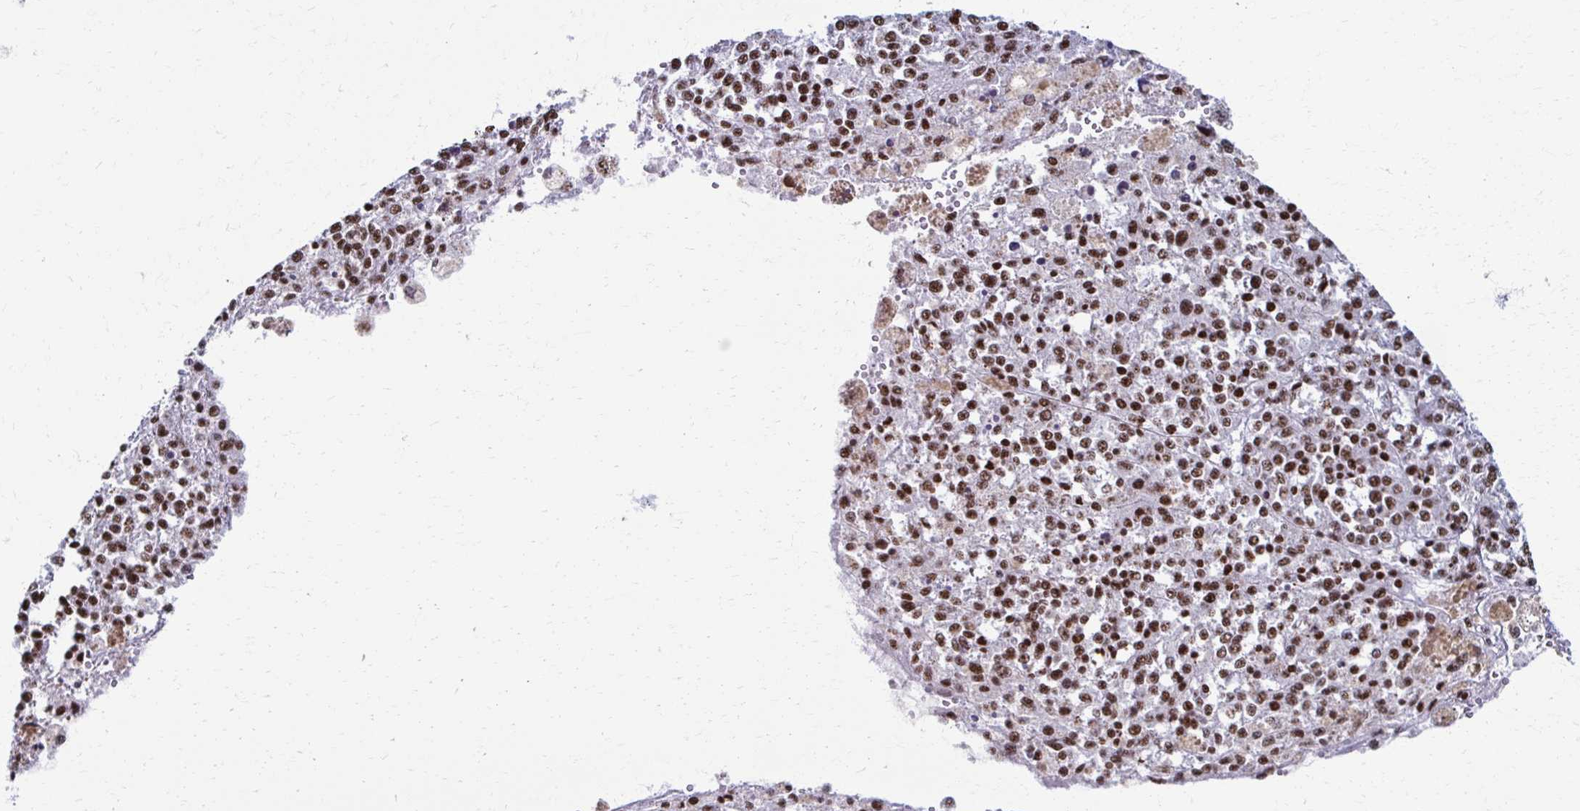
{"staining": {"intensity": "moderate", "quantity": ">75%", "location": "nuclear"}, "tissue": "melanoma", "cell_type": "Tumor cells", "image_type": "cancer", "snomed": [{"axis": "morphology", "description": "Malignant melanoma, Metastatic site"}, {"axis": "topography", "description": "Lymph node"}], "caption": "This is a photomicrograph of IHC staining of malignant melanoma (metastatic site), which shows moderate positivity in the nuclear of tumor cells.", "gene": "NONO", "patient": {"sex": "female", "age": 64}}